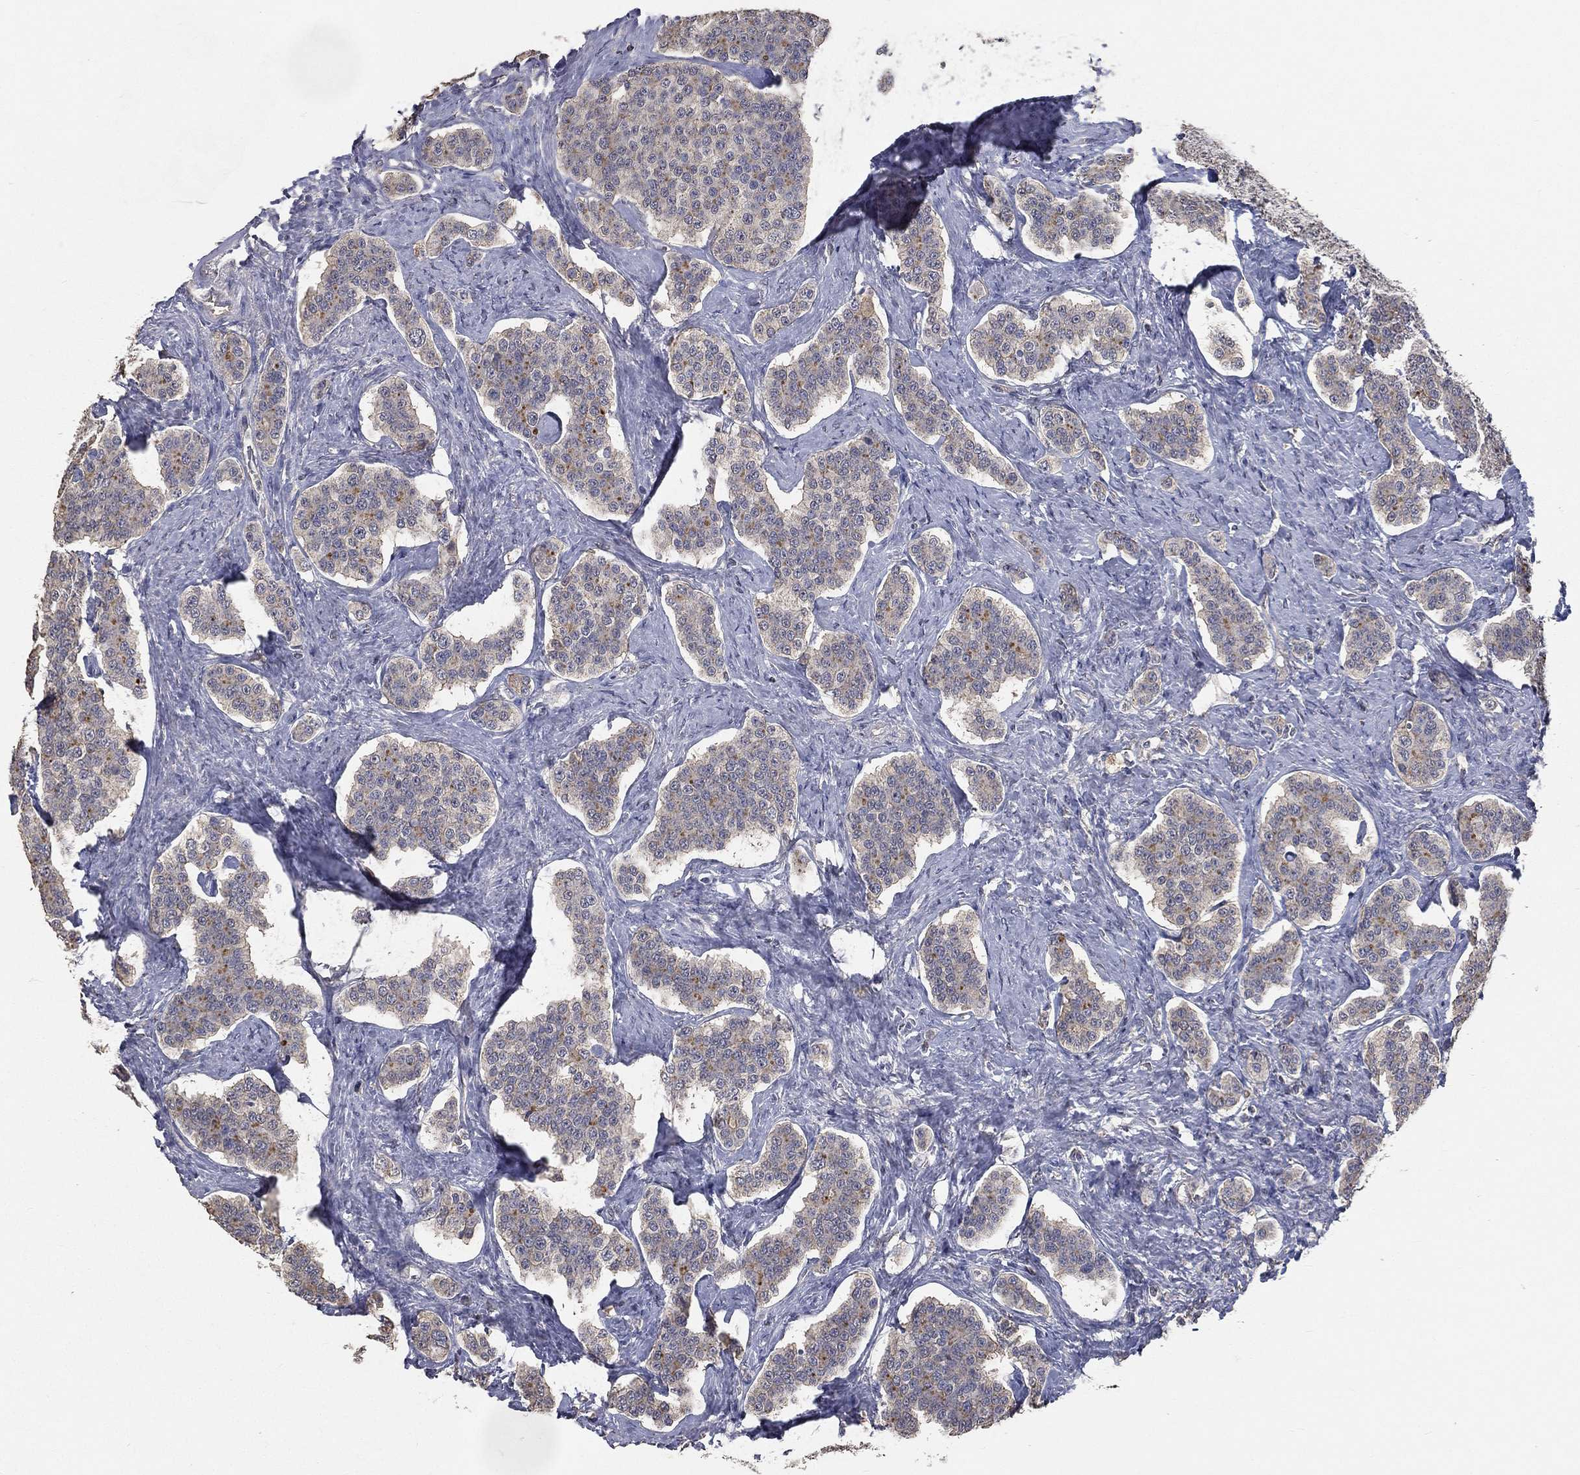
{"staining": {"intensity": "negative", "quantity": "none", "location": "none"}, "tissue": "carcinoid", "cell_type": "Tumor cells", "image_type": "cancer", "snomed": [{"axis": "morphology", "description": "Carcinoid, malignant, NOS"}, {"axis": "topography", "description": "Small intestine"}], "caption": "An IHC photomicrograph of carcinoid is shown. There is no staining in tumor cells of carcinoid. The staining is performed using DAB brown chromogen with nuclei counter-stained in using hematoxylin.", "gene": "SNAP25", "patient": {"sex": "female", "age": 58}}